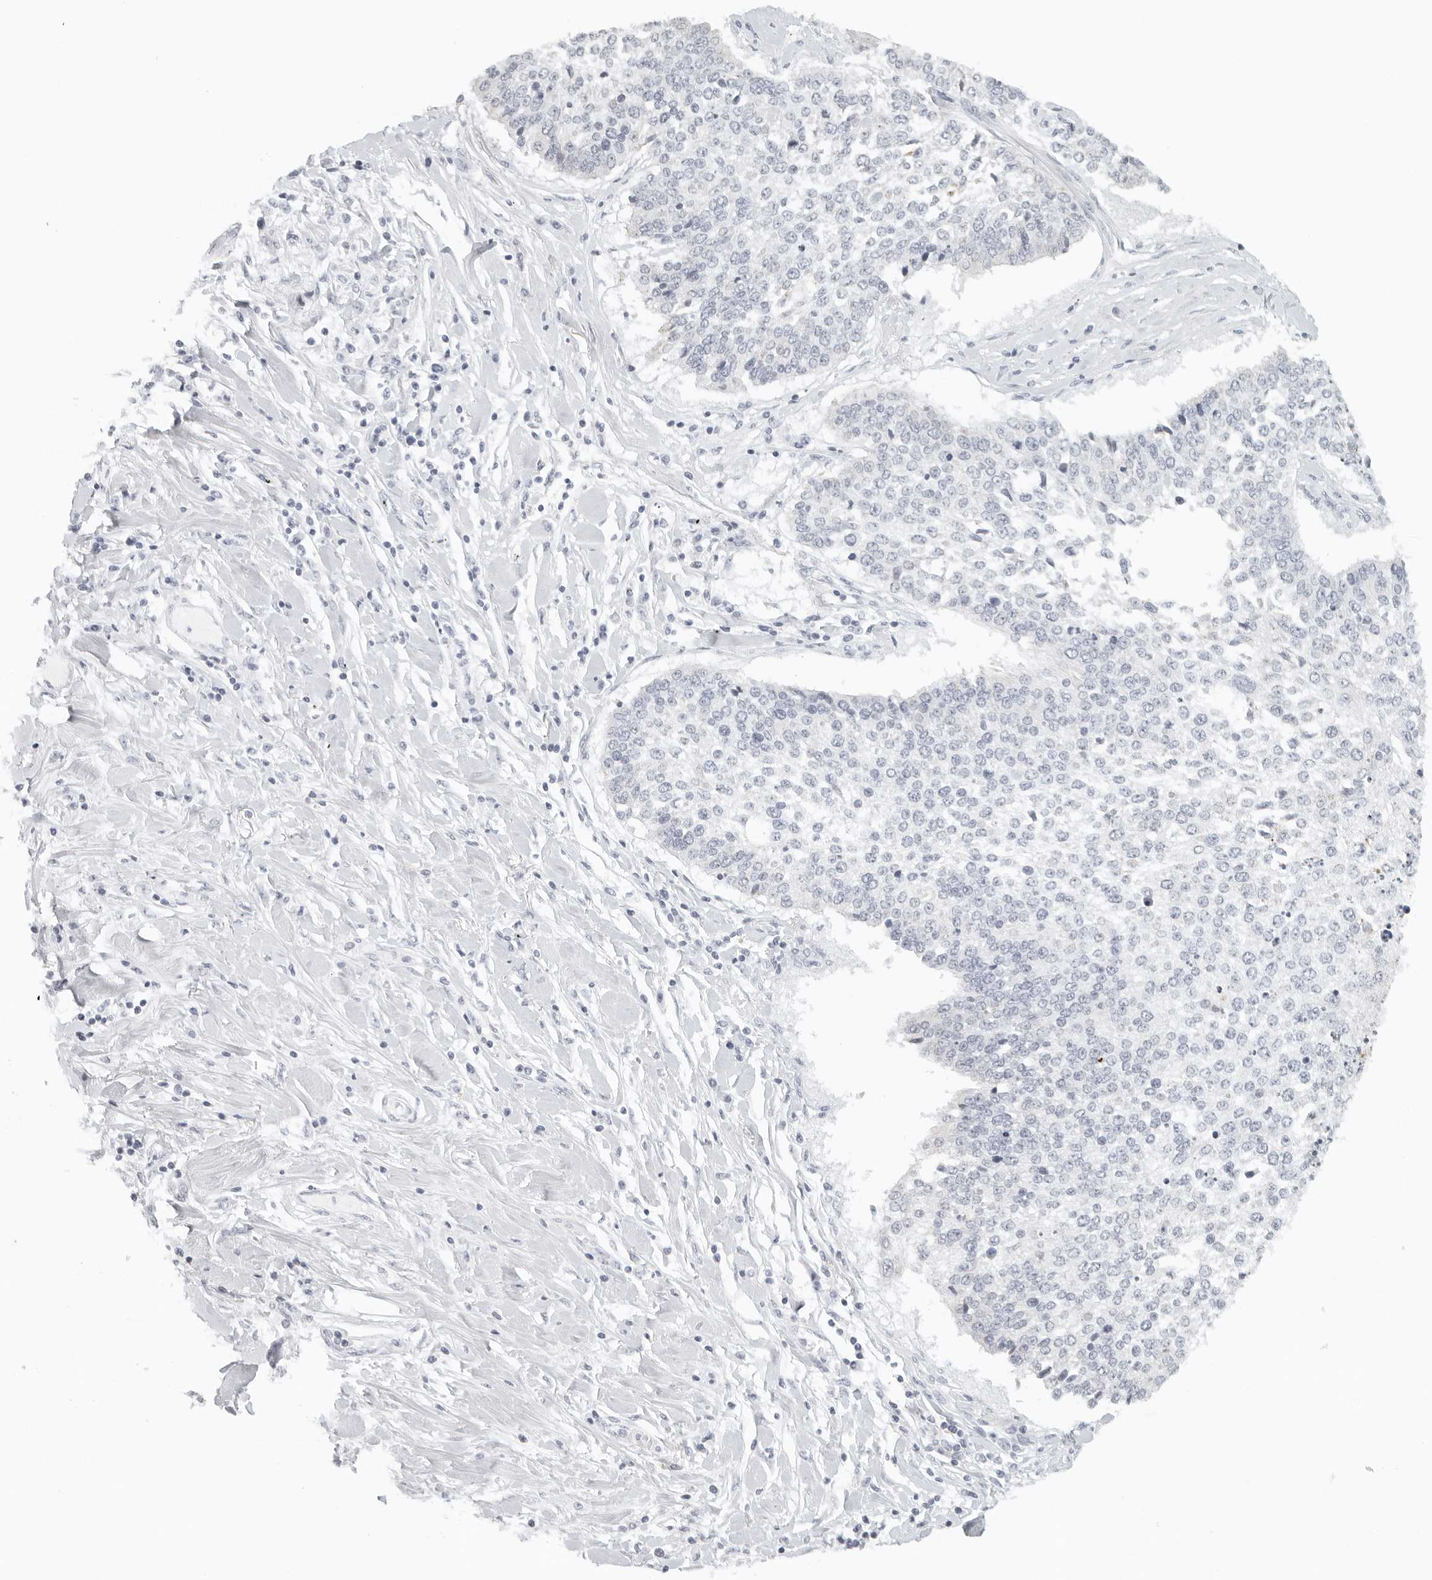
{"staining": {"intensity": "negative", "quantity": "none", "location": "none"}, "tissue": "lung cancer", "cell_type": "Tumor cells", "image_type": "cancer", "snomed": [{"axis": "morphology", "description": "Normal tissue, NOS"}, {"axis": "morphology", "description": "Squamous cell carcinoma, NOS"}, {"axis": "topography", "description": "Cartilage tissue"}, {"axis": "topography", "description": "Bronchus"}, {"axis": "topography", "description": "Lung"}, {"axis": "topography", "description": "Peripheral nerve tissue"}], "caption": "IHC micrograph of neoplastic tissue: human lung cancer stained with DAB (3,3'-diaminobenzidine) shows no significant protein staining in tumor cells.", "gene": "RPS6KC1", "patient": {"sex": "female", "age": 49}}